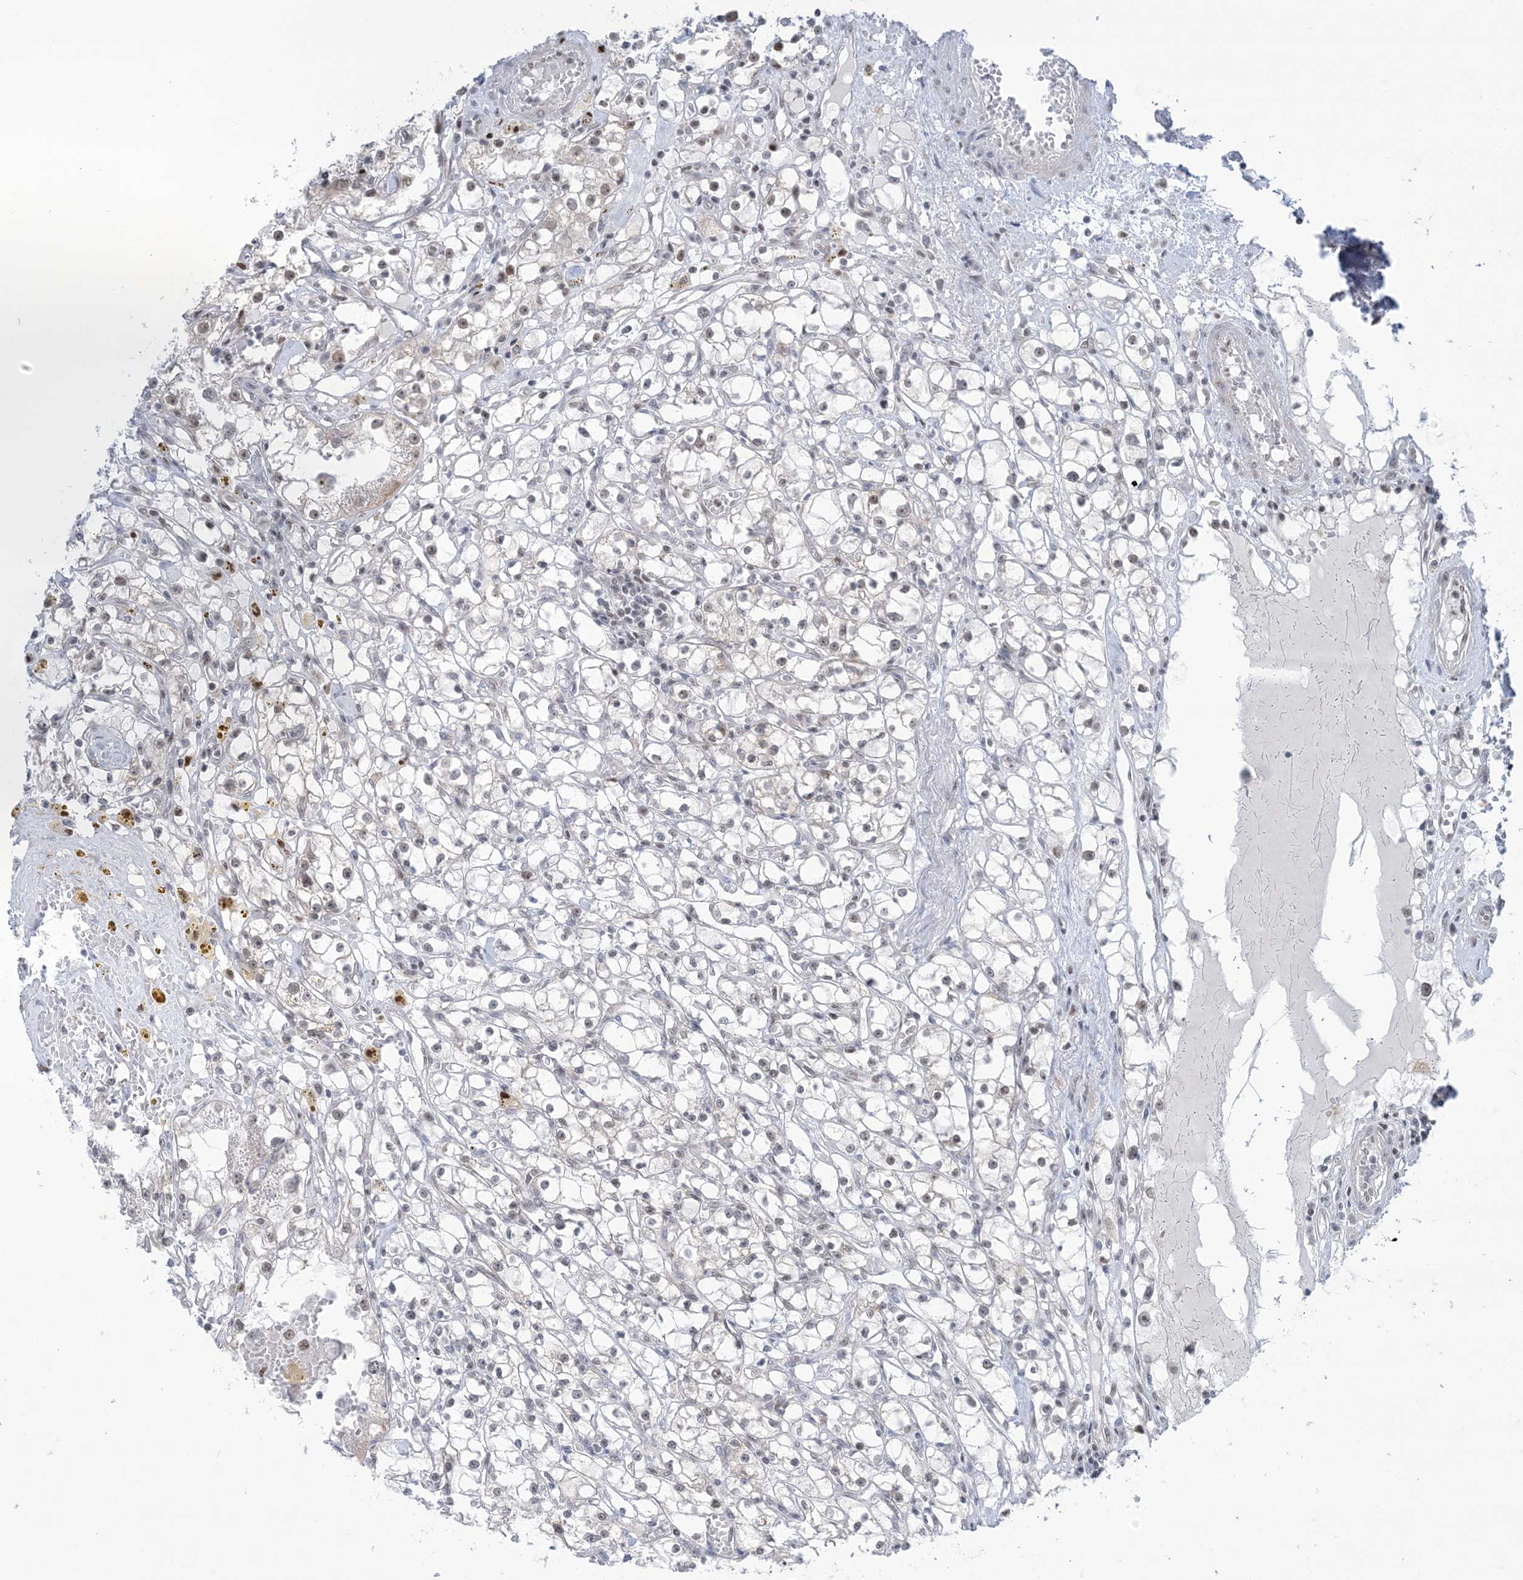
{"staining": {"intensity": "negative", "quantity": "none", "location": "none"}, "tissue": "renal cancer", "cell_type": "Tumor cells", "image_type": "cancer", "snomed": [{"axis": "morphology", "description": "Adenocarcinoma, NOS"}, {"axis": "topography", "description": "Kidney"}], "caption": "The image exhibits no staining of tumor cells in renal adenocarcinoma.", "gene": "TFPT", "patient": {"sex": "male", "age": 56}}